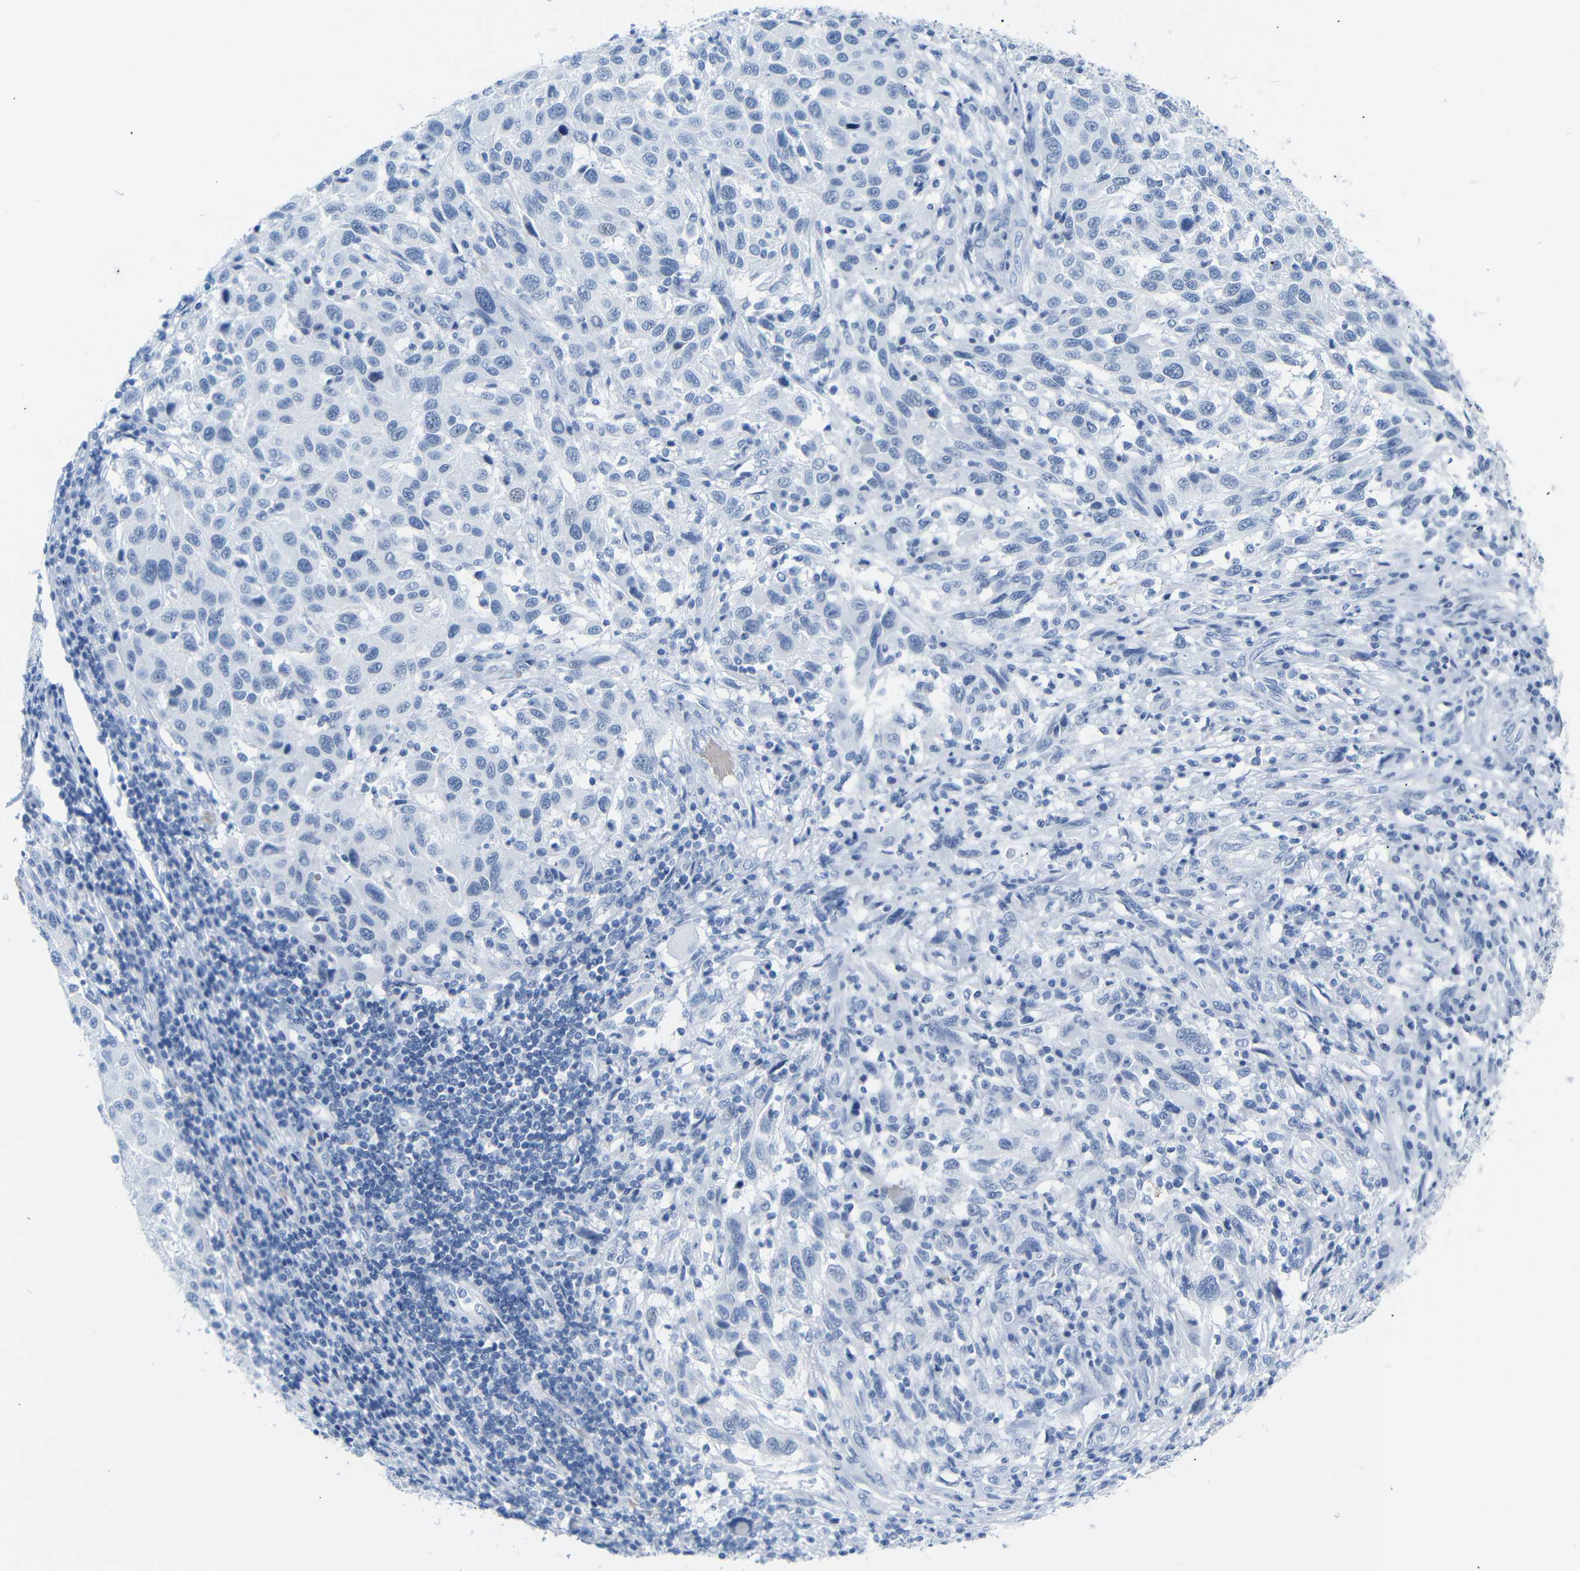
{"staining": {"intensity": "negative", "quantity": "none", "location": "none"}, "tissue": "melanoma", "cell_type": "Tumor cells", "image_type": "cancer", "snomed": [{"axis": "morphology", "description": "Malignant melanoma, Metastatic site"}, {"axis": "topography", "description": "Lymph node"}], "caption": "Immunohistochemical staining of malignant melanoma (metastatic site) exhibits no significant positivity in tumor cells. (DAB immunohistochemistry (IHC), high magnification).", "gene": "DYNAP", "patient": {"sex": "male", "age": 61}}